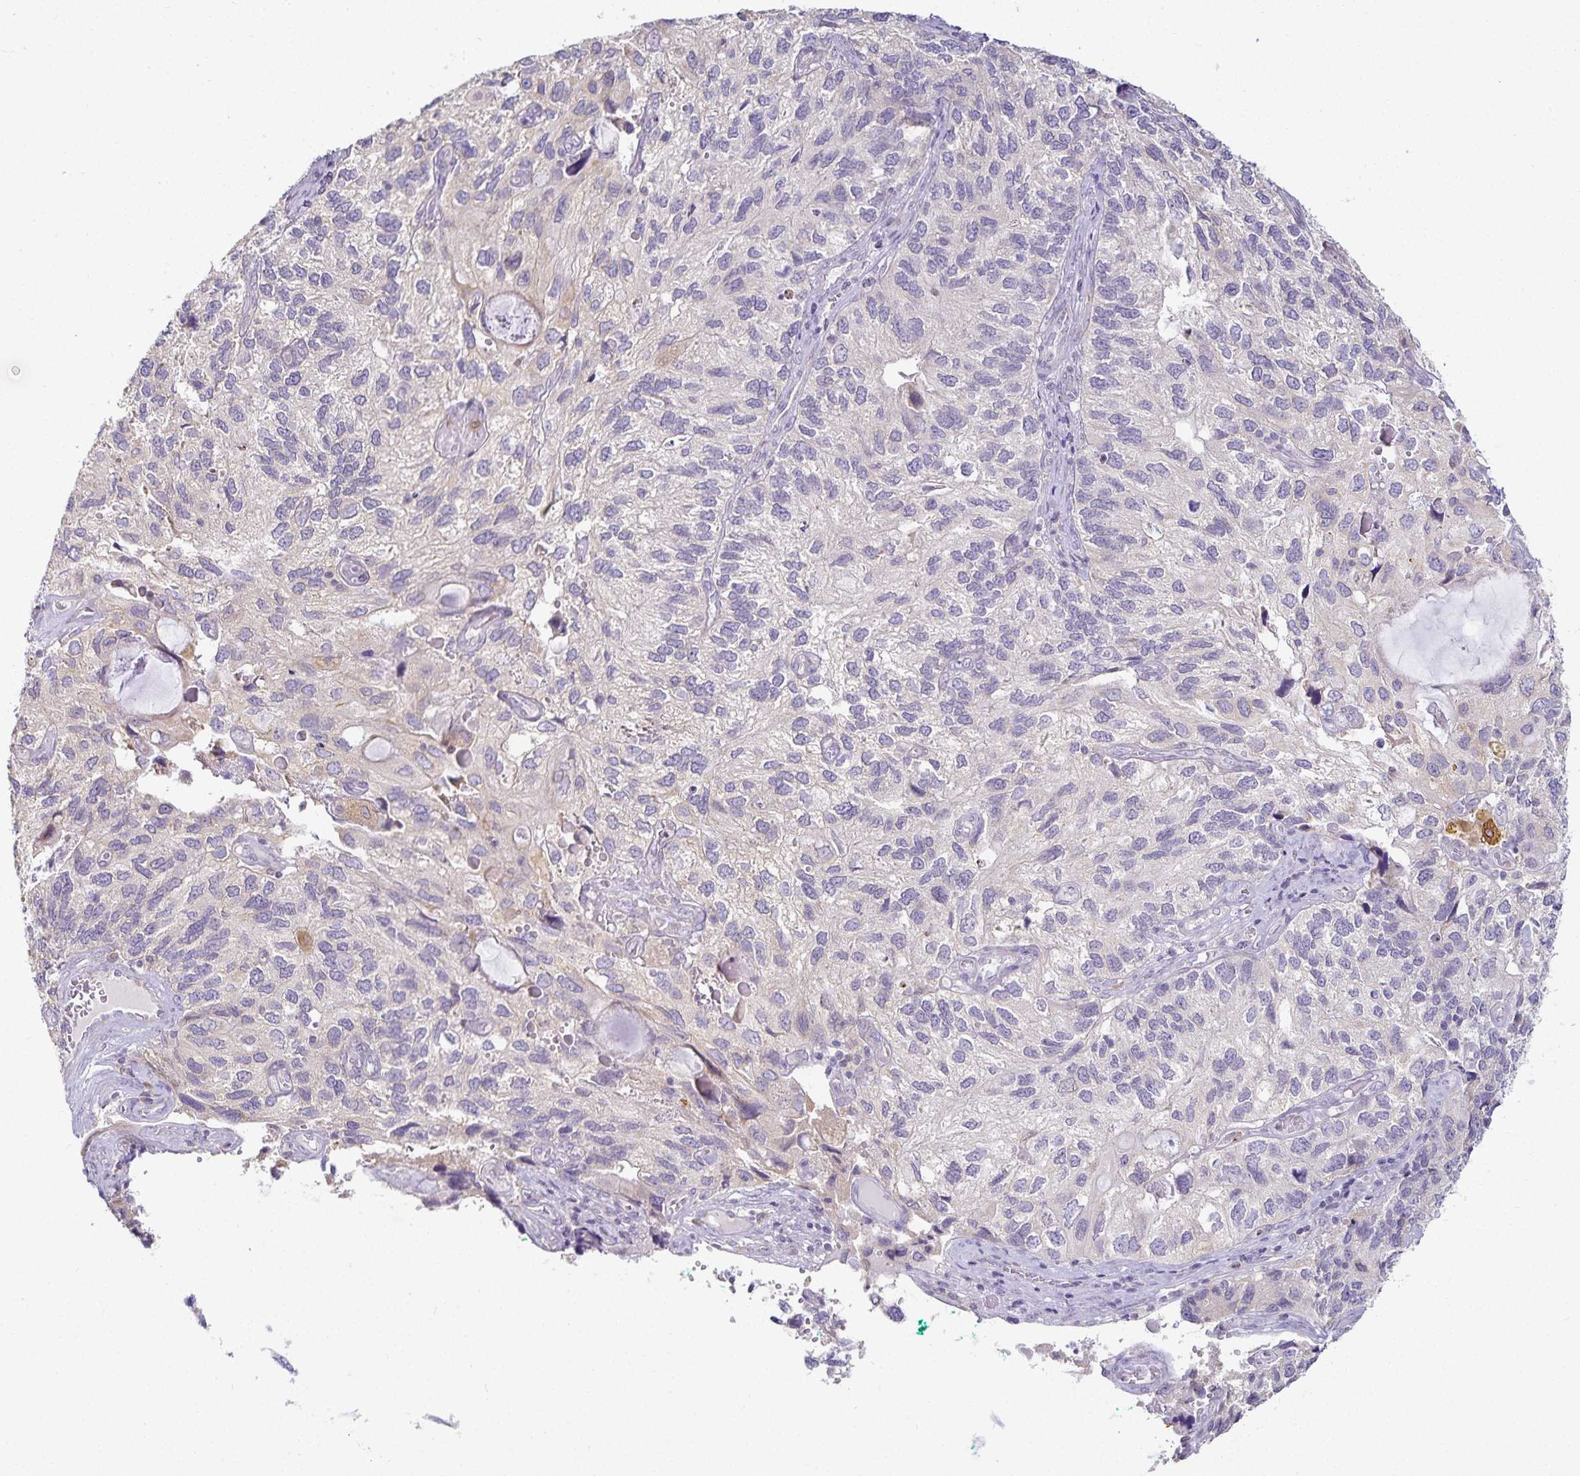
{"staining": {"intensity": "negative", "quantity": "none", "location": "none"}, "tissue": "endometrial cancer", "cell_type": "Tumor cells", "image_type": "cancer", "snomed": [{"axis": "morphology", "description": "Carcinoma, NOS"}, {"axis": "topography", "description": "Uterus"}], "caption": "IHC image of neoplastic tissue: human endometrial cancer stained with DAB (3,3'-diaminobenzidine) shows no significant protein expression in tumor cells. (DAB IHC with hematoxylin counter stain).", "gene": "GP2", "patient": {"sex": "female", "age": 76}}